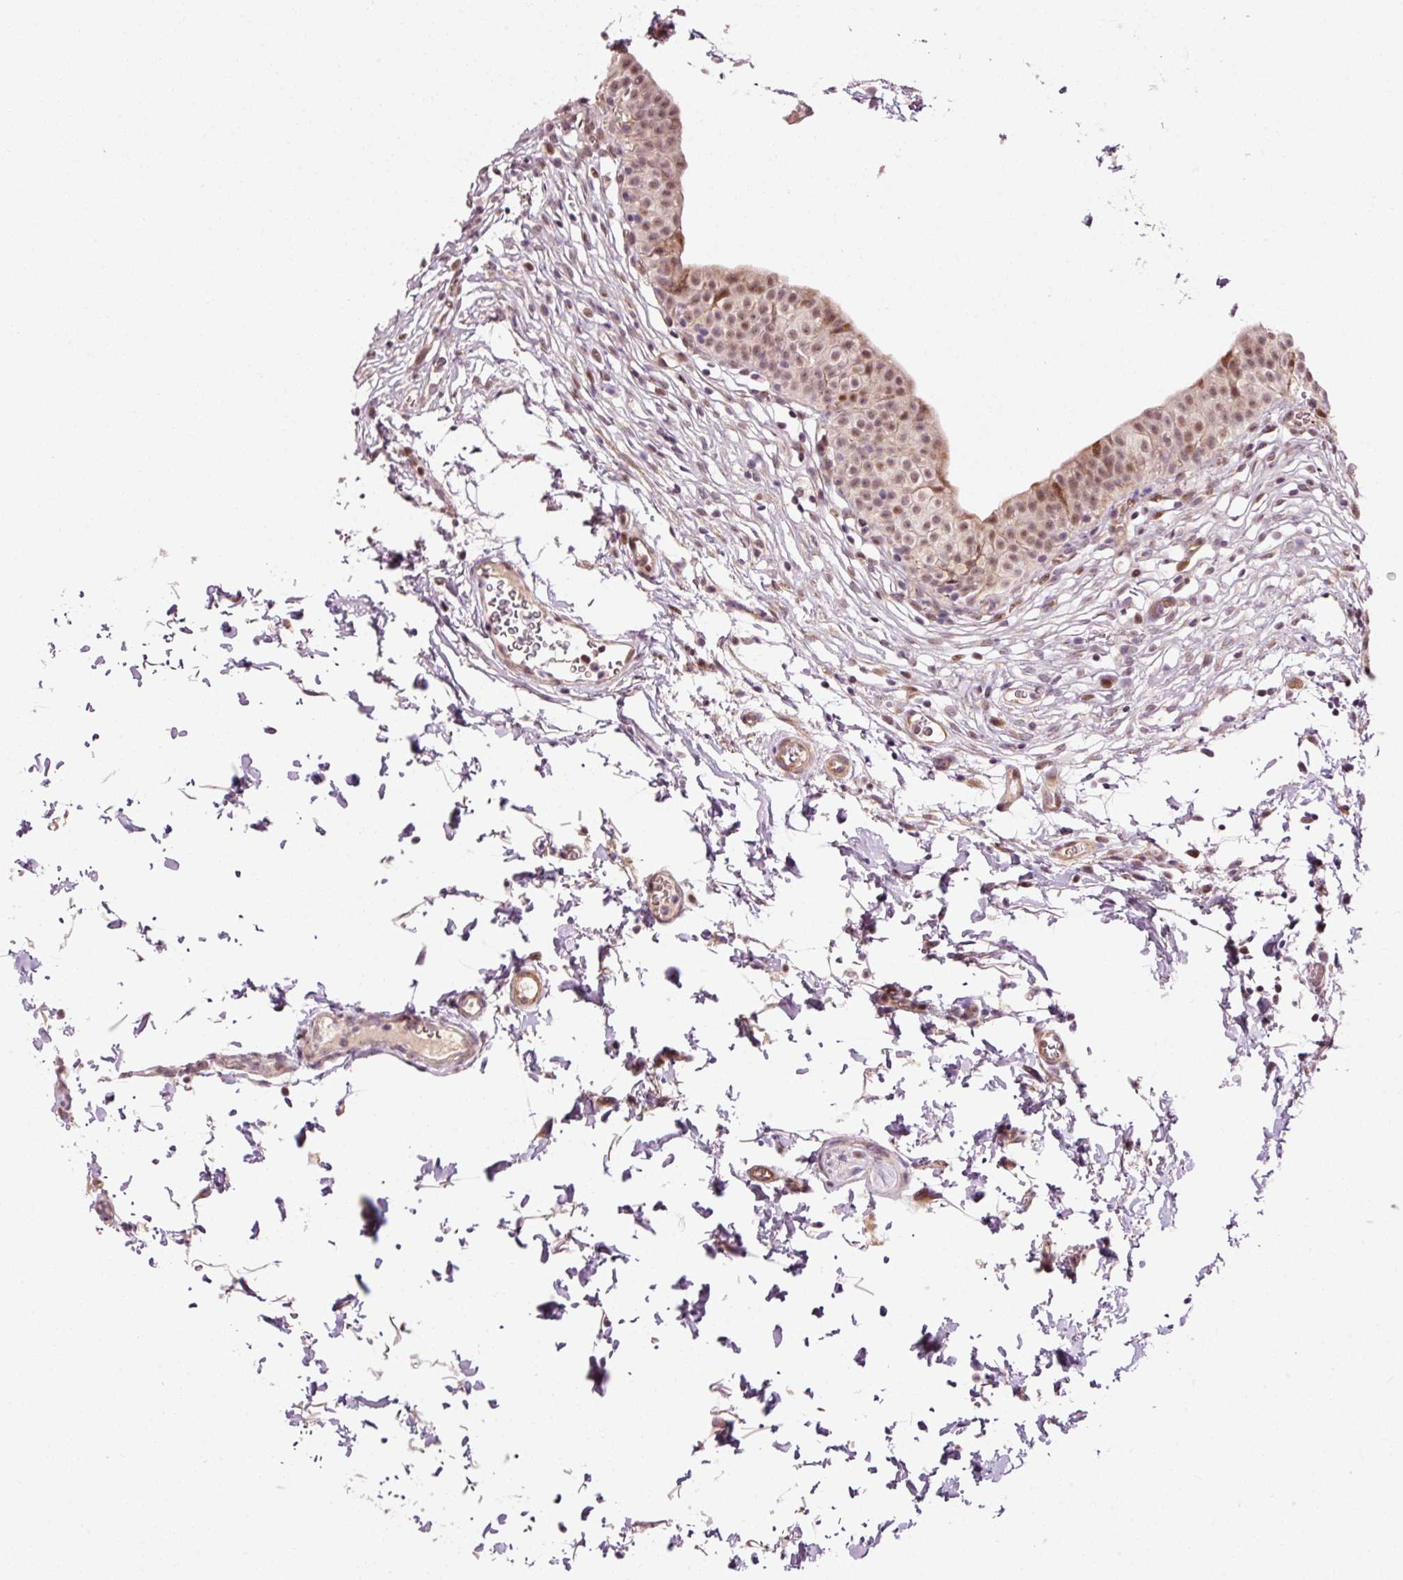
{"staining": {"intensity": "moderate", "quantity": ">75%", "location": "cytoplasmic/membranous,nuclear"}, "tissue": "urinary bladder", "cell_type": "Urothelial cells", "image_type": "normal", "snomed": [{"axis": "morphology", "description": "Normal tissue, NOS"}, {"axis": "topography", "description": "Urinary bladder"}, {"axis": "topography", "description": "Peripheral nerve tissue"}], "caption": "Immunohistochemistry micrograph of benign urinary bladder stained for a protein (brown), which demonstrates medium levels of moderate cytoplasmic/membranous,nuclear staining in approximately >75% of urothelial cells.", "gene": "ANKRD20A1", "patient": {"sex": "male", "age": 55}}